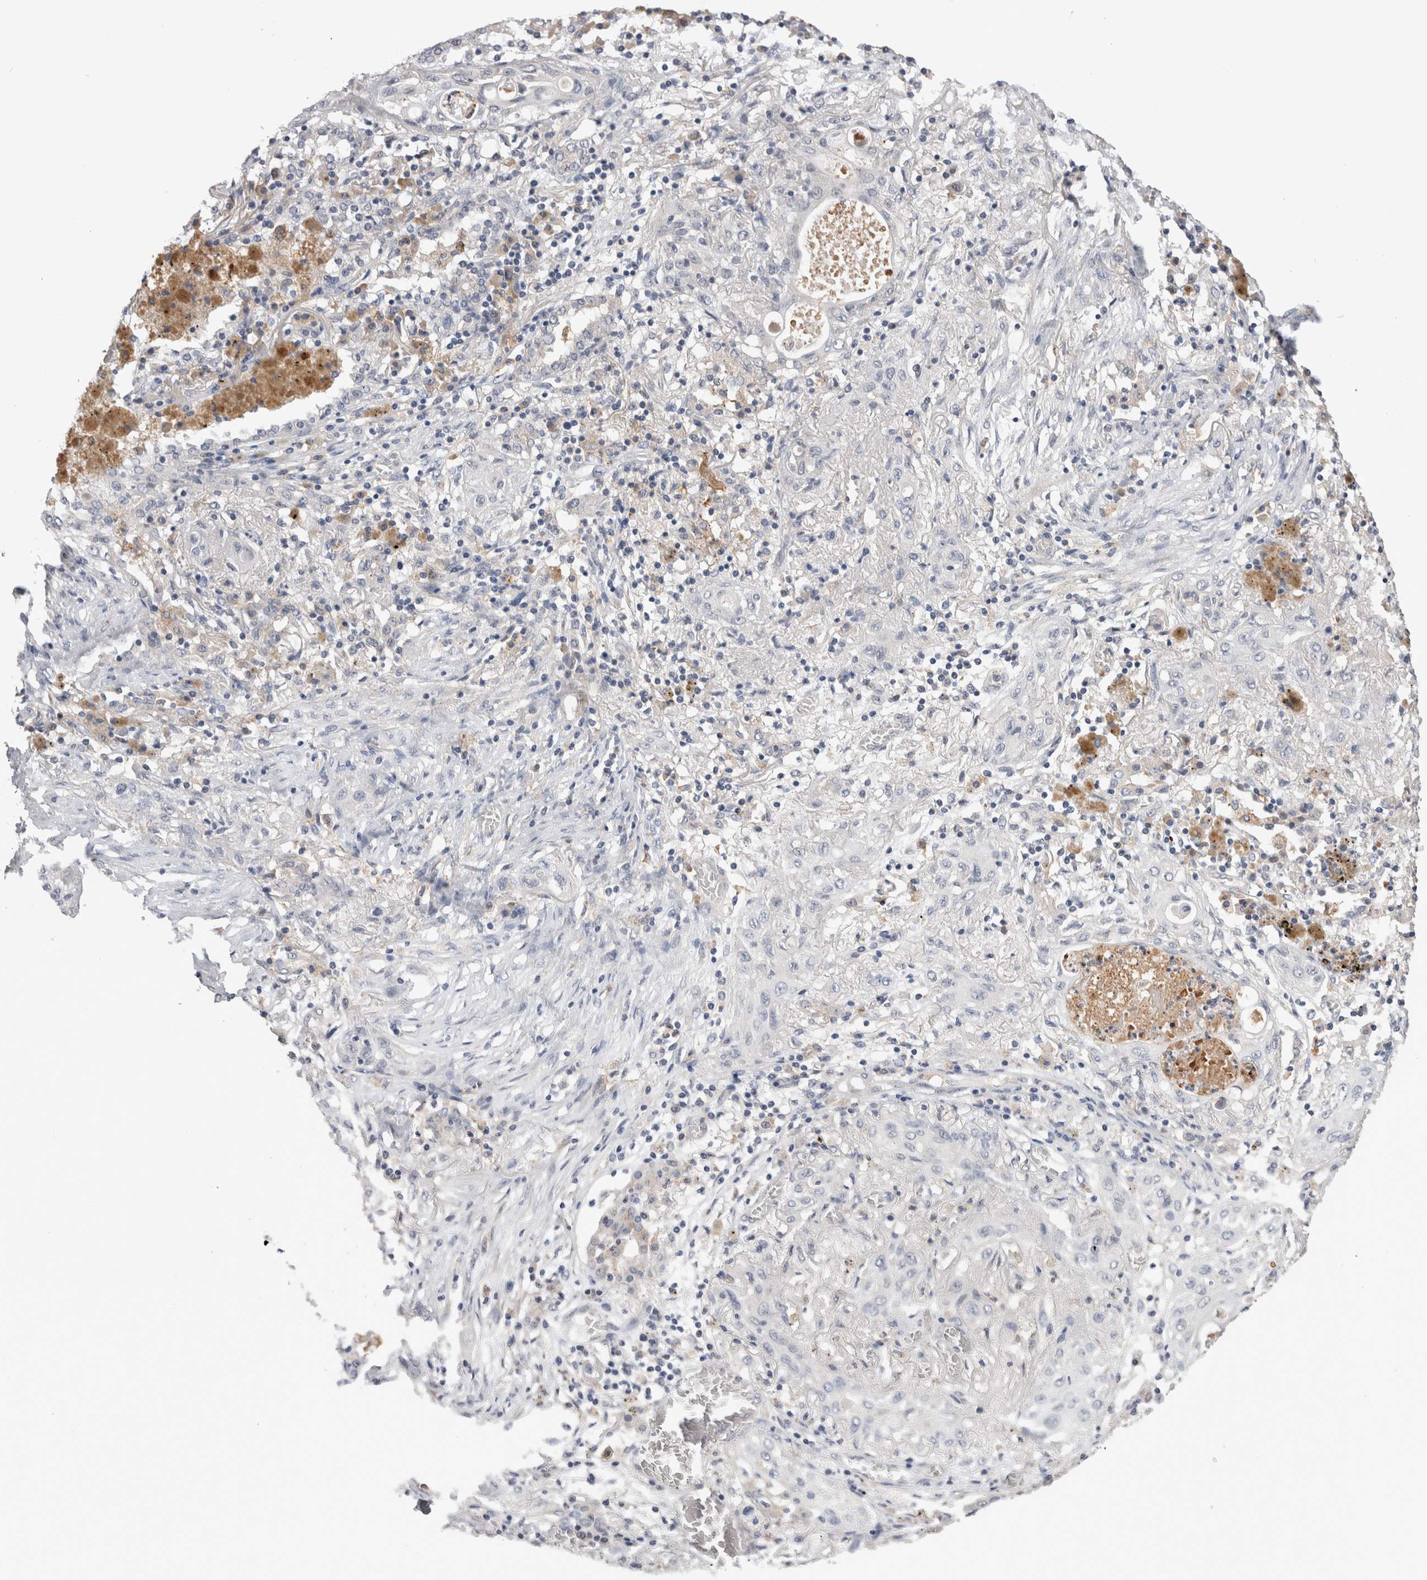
{"staining": {"intensity": "negative", "quantity": "none", "location": "none"}, "tissue": "lung cancer", "cell_type": "Tumor cells", "image_type": "cancer", "snomed": [{"axis": "morphology", "description": "Squamous cell carcinoma, NOS"}, {"axis": "topography", "description": "Lung"}], "caption": "Tumor cells show no significant protein staining in lung squamous cell carcinoma. Nuclei are stained in blue.", "gene": "VSIG4", "patient": {"sex": "female", "age": 47}}